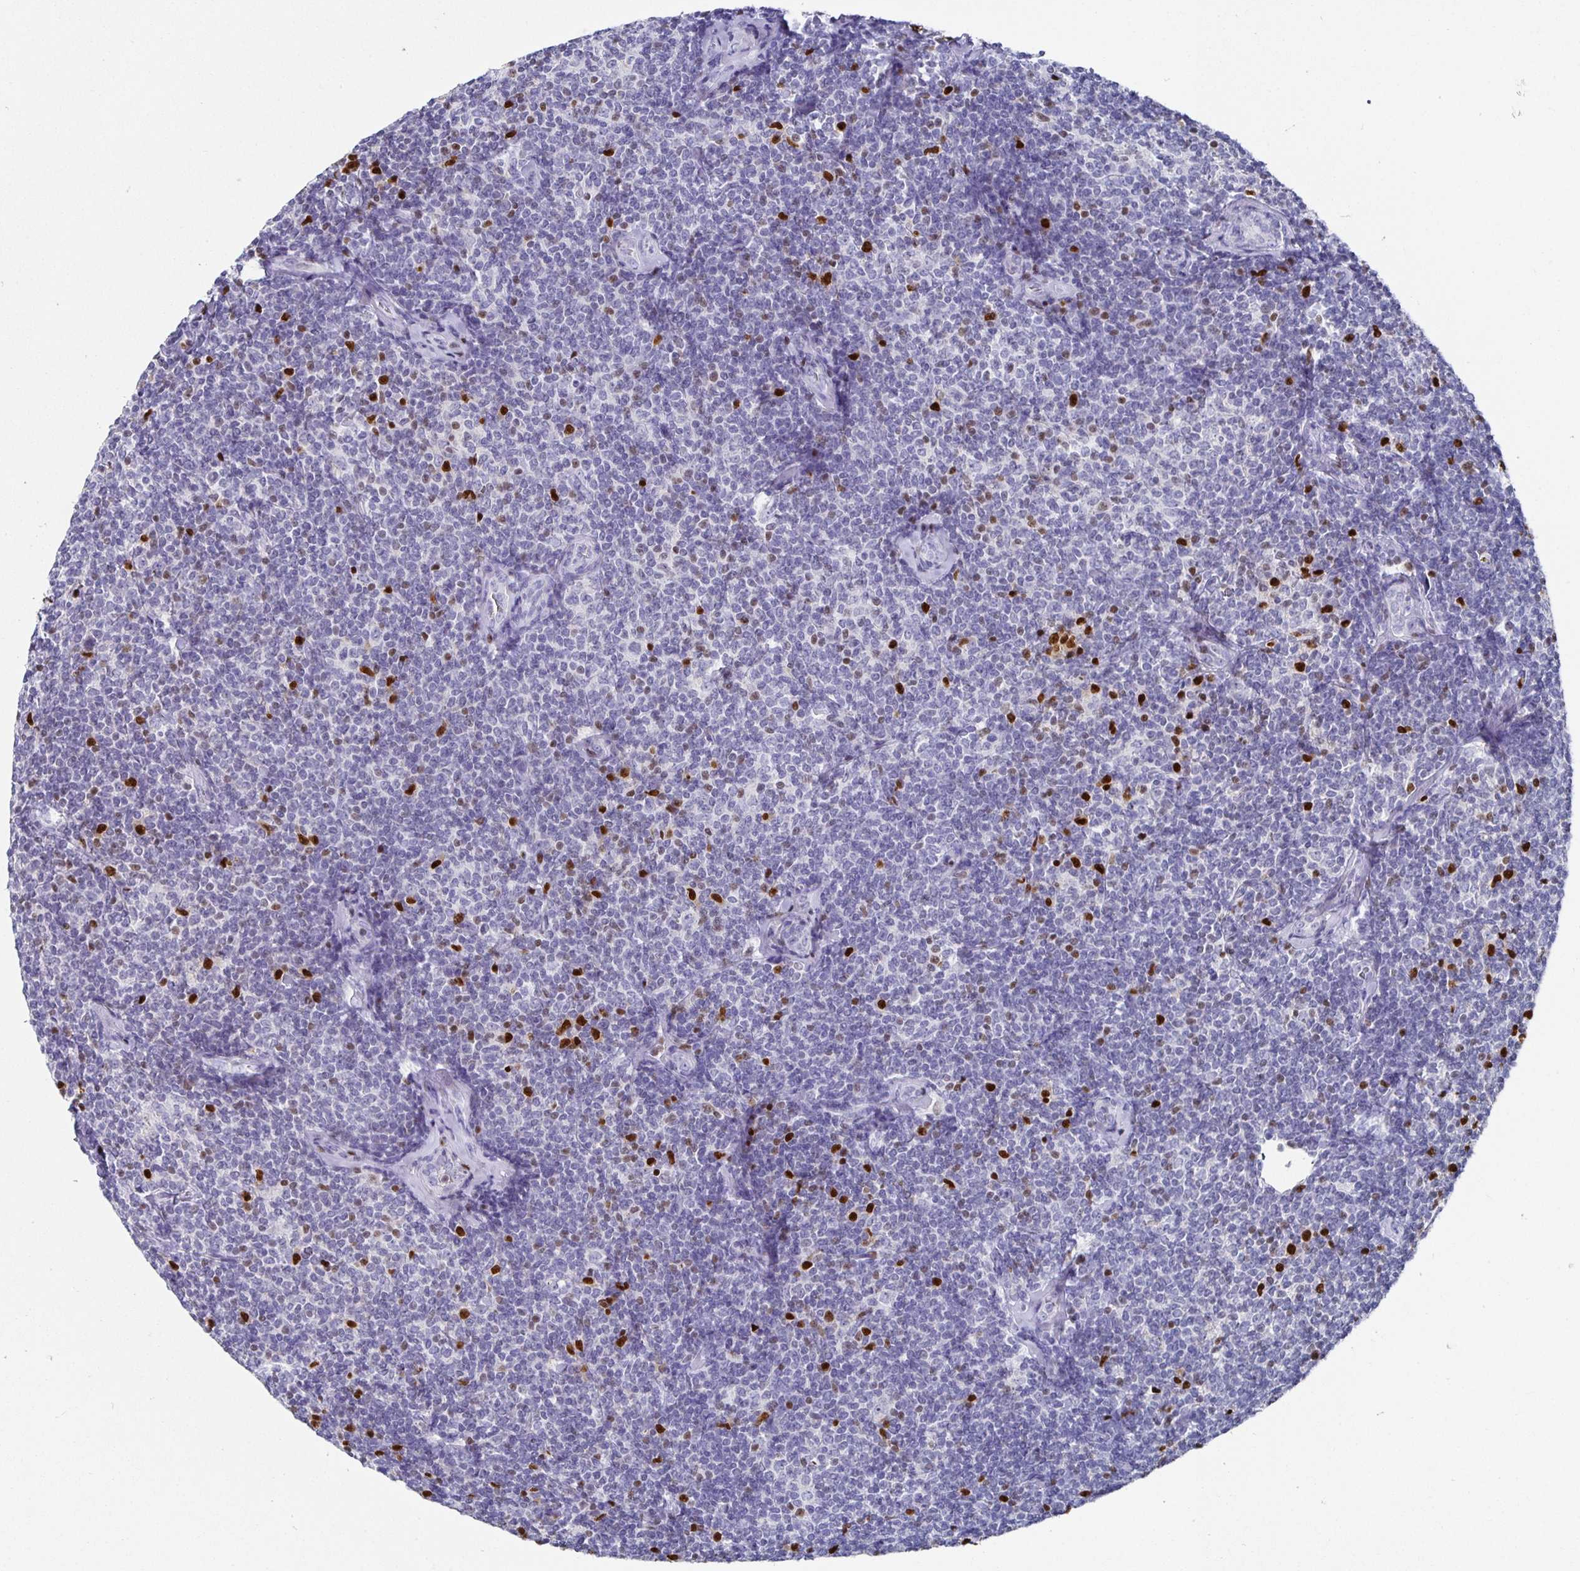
{"staining": {"intensity": "negative", "quantity": "none", "location": "none"}, "tissue": "lymphoma", "cell_type": "Tumor cells", "image_type": "cancer", "snomed": [{"axis": "morphology", "description": "Malignant lymphoma, non-Hodgkin's type, Low grade"}, {"axis": "topography", "description": "Lymph node"}], "caption": "High power microscopy histopathology image of an immunohistochemistry photomicrograph of lymphoma, revealing no significant positivity in tumor cells. (Stains: DAB (3,3'-diaminobenzidine) IHC with hematoxylin counter stain, Microscopy: brightfield microscopy at high magnification).", "gene": "RUNX2", "patient": {"sex": "female", "age": 56}}